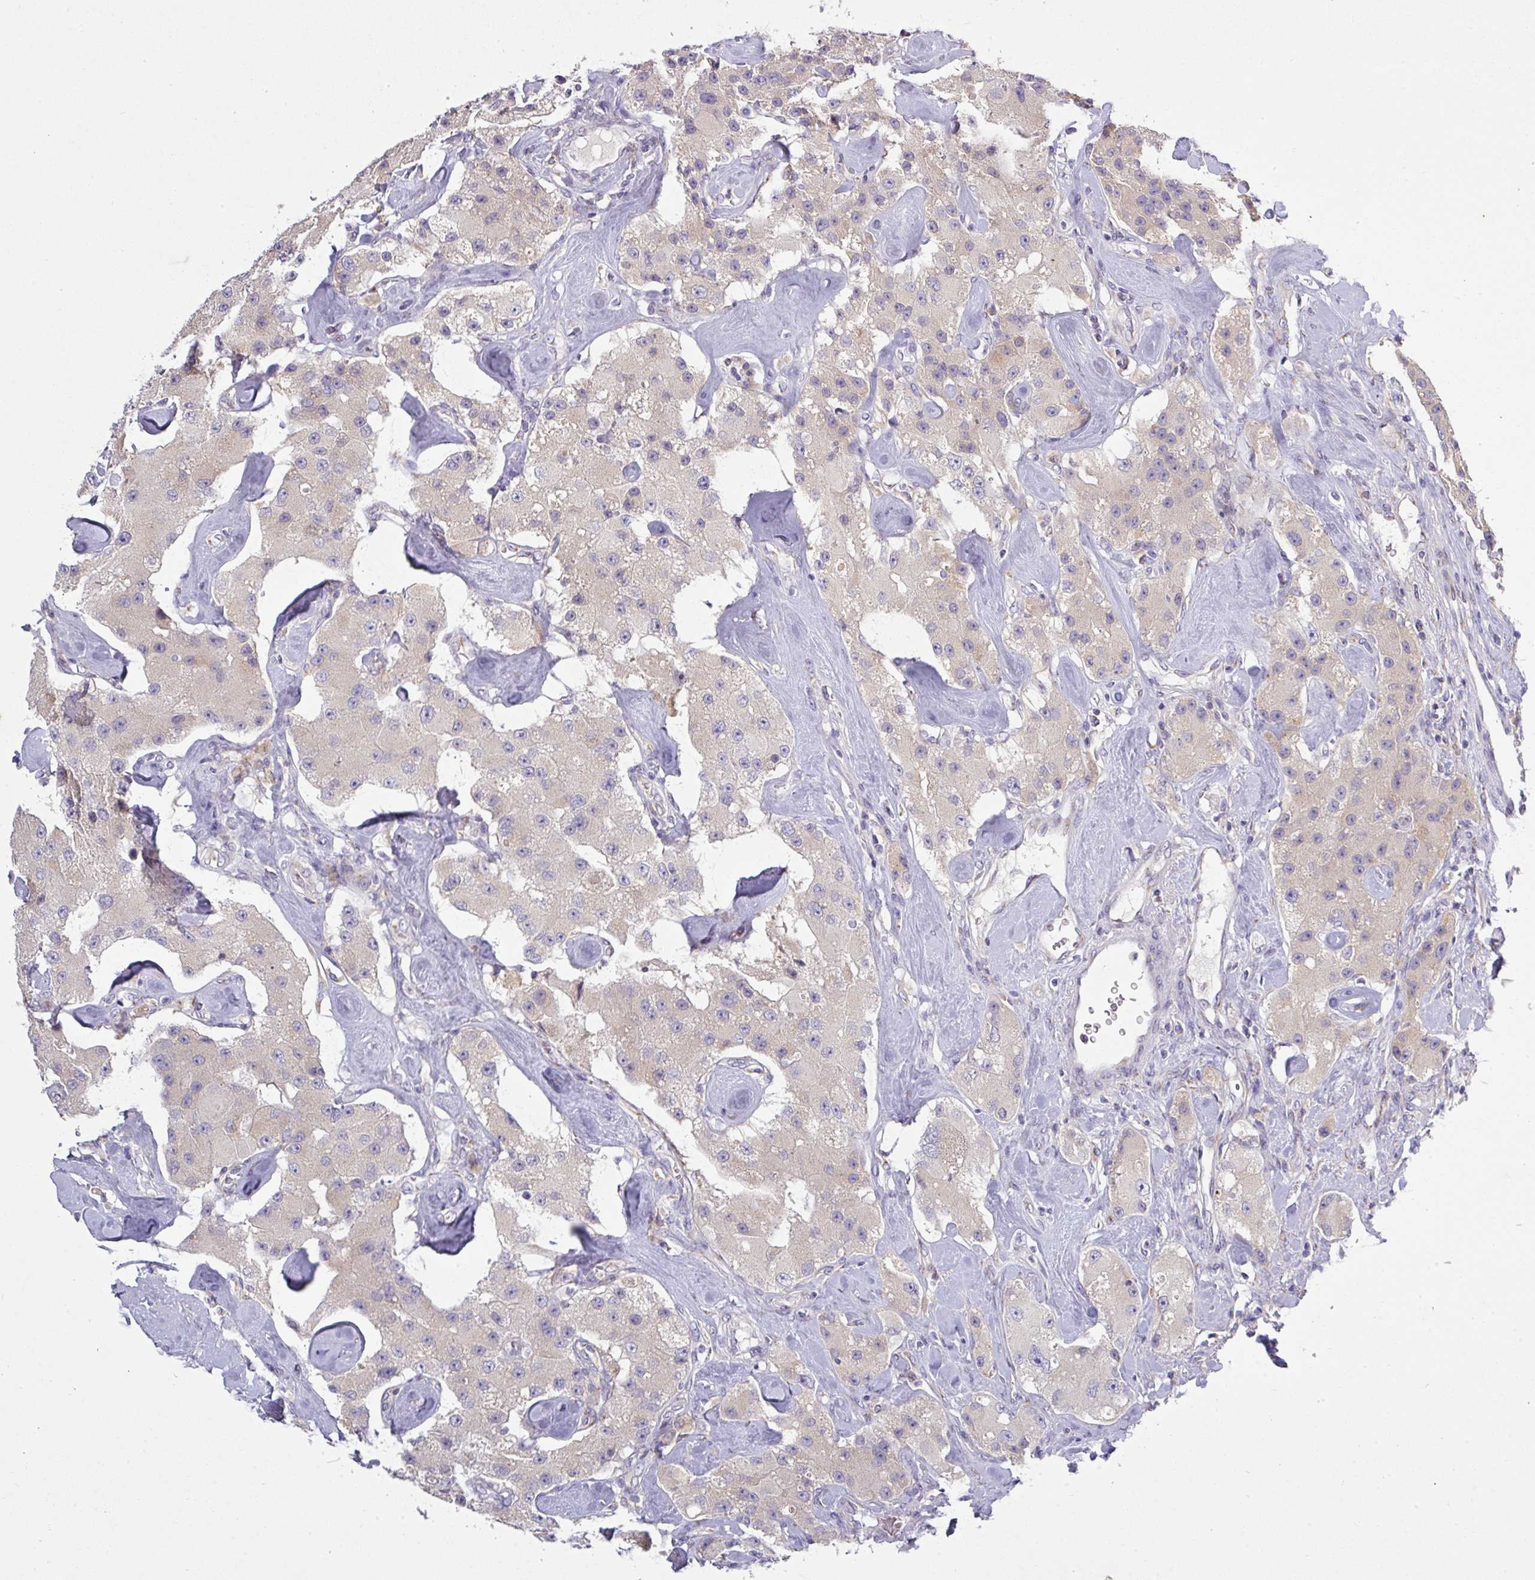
{"staining": {"intensity": "negative", "quantity": "none", "location": "none"}, "tissue": "carcinoid", "cell_type": "Tumor cells", "image_type": "cancer", "snomed": [{"axis": "morphology", "description": "Carcinoid, malignant, NOS"}, {"axis": "topography", "description": "Pancreas"}], "caption": "There is no significant staining in tumor cells of carcinoid. (DAB (3,3'-diaminobenzidine) IHC visualized using brightfield microscopy, high magnification).", "gene": "VTI1A", "patient": {"sex": "male", "age": 41}}